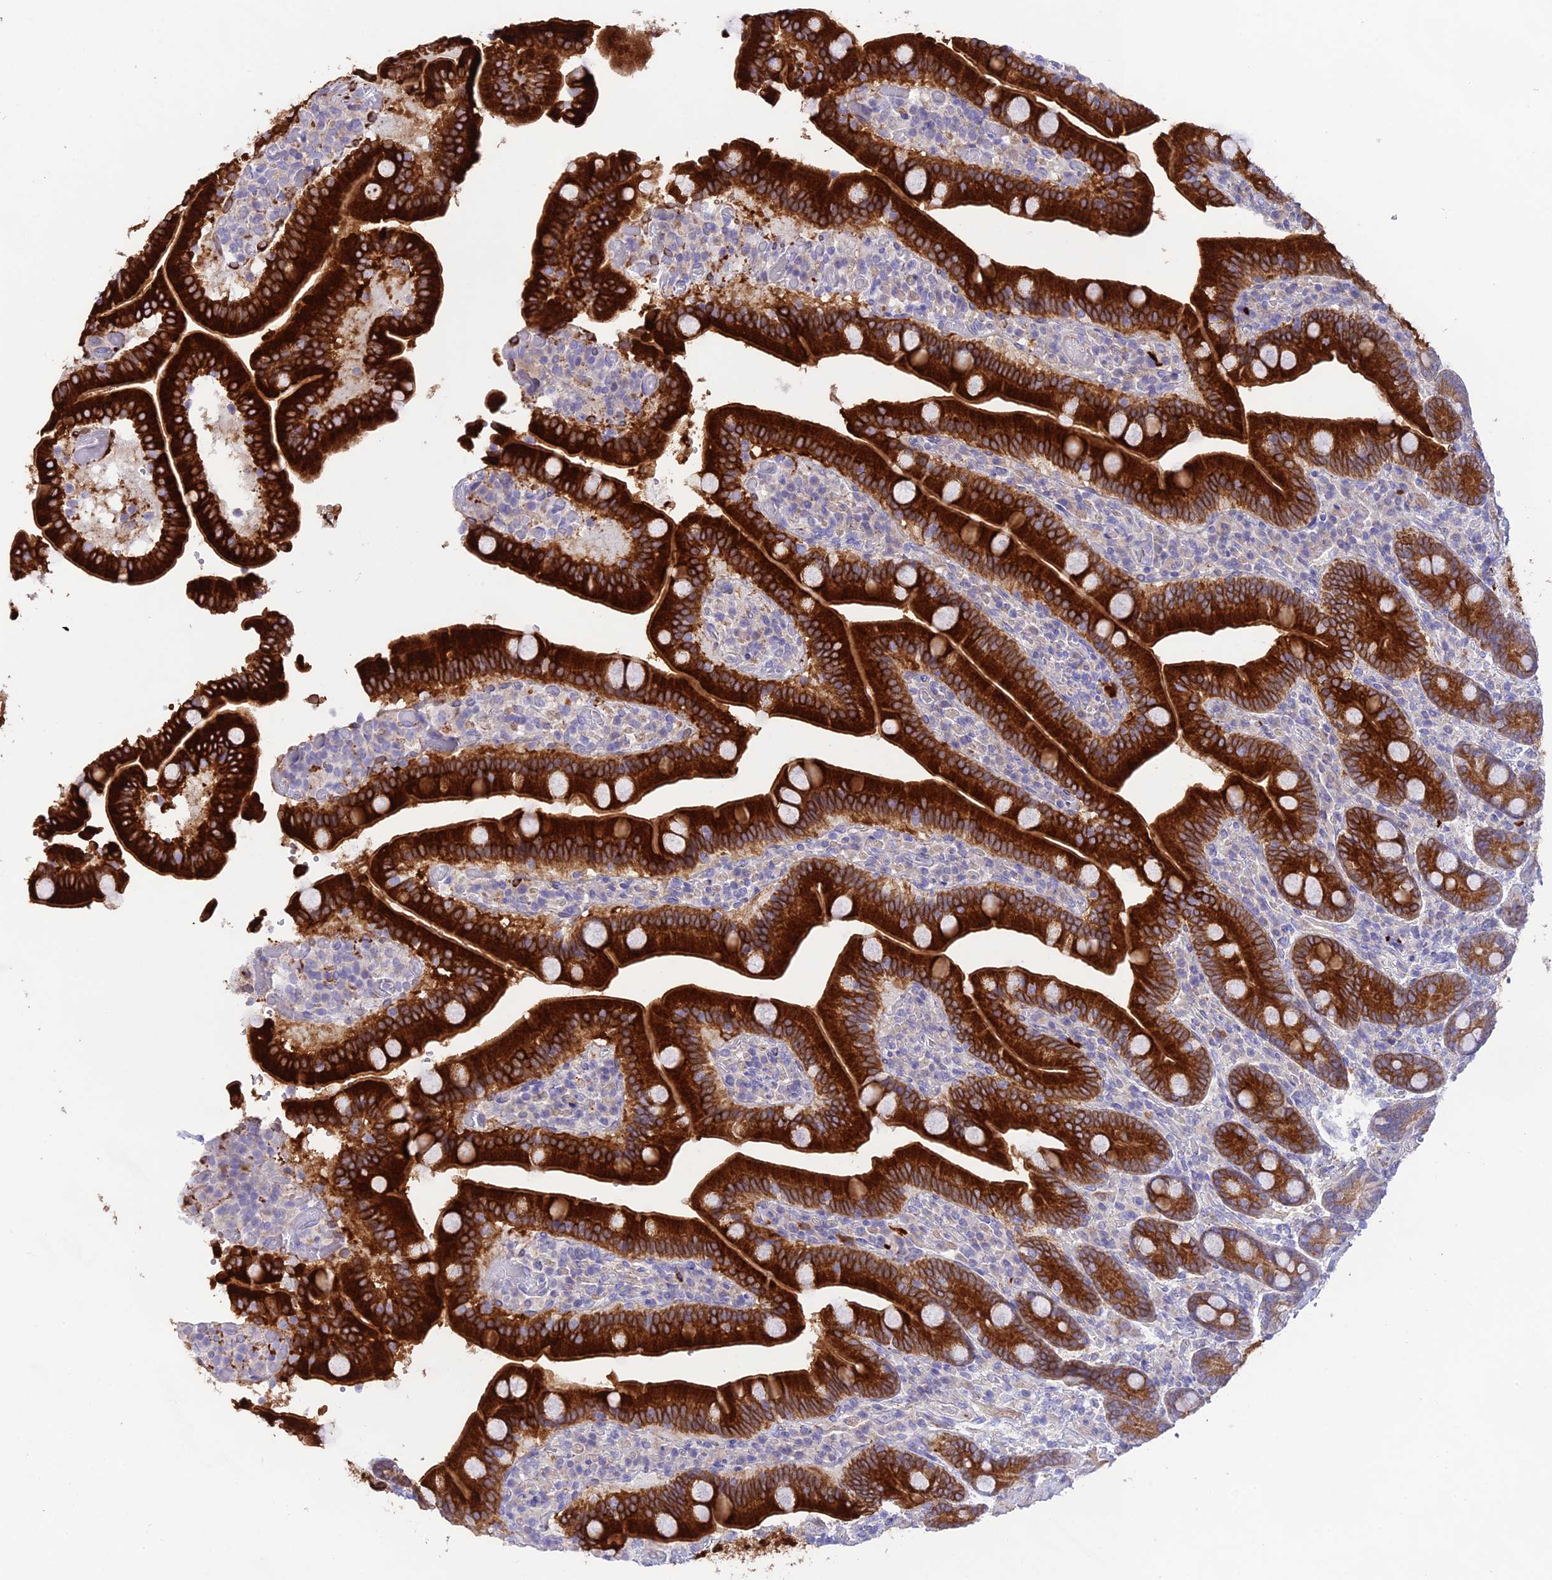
{"staining": {"intensity": "strong", "quantity": ">75%", "location": "cytoplasmic/membranous"}, "tissue": "duodenum", "cell_type": "Glandular cells", "image_type": "normal", "snomed": [{"axis": "morphology", "description": "Normal tissue, NOS"}, {"axis": "topography", "description": "Duodenum"}], "caption": "IHC image of unremarkable human duodenum stained for a protein (brown), which displays high levels of strong cytoplasmic/membranous expression in approximately >75% of glandular cells.", "gene": "HSD17B2", "patient": {"sex": "female", "age": 62}}